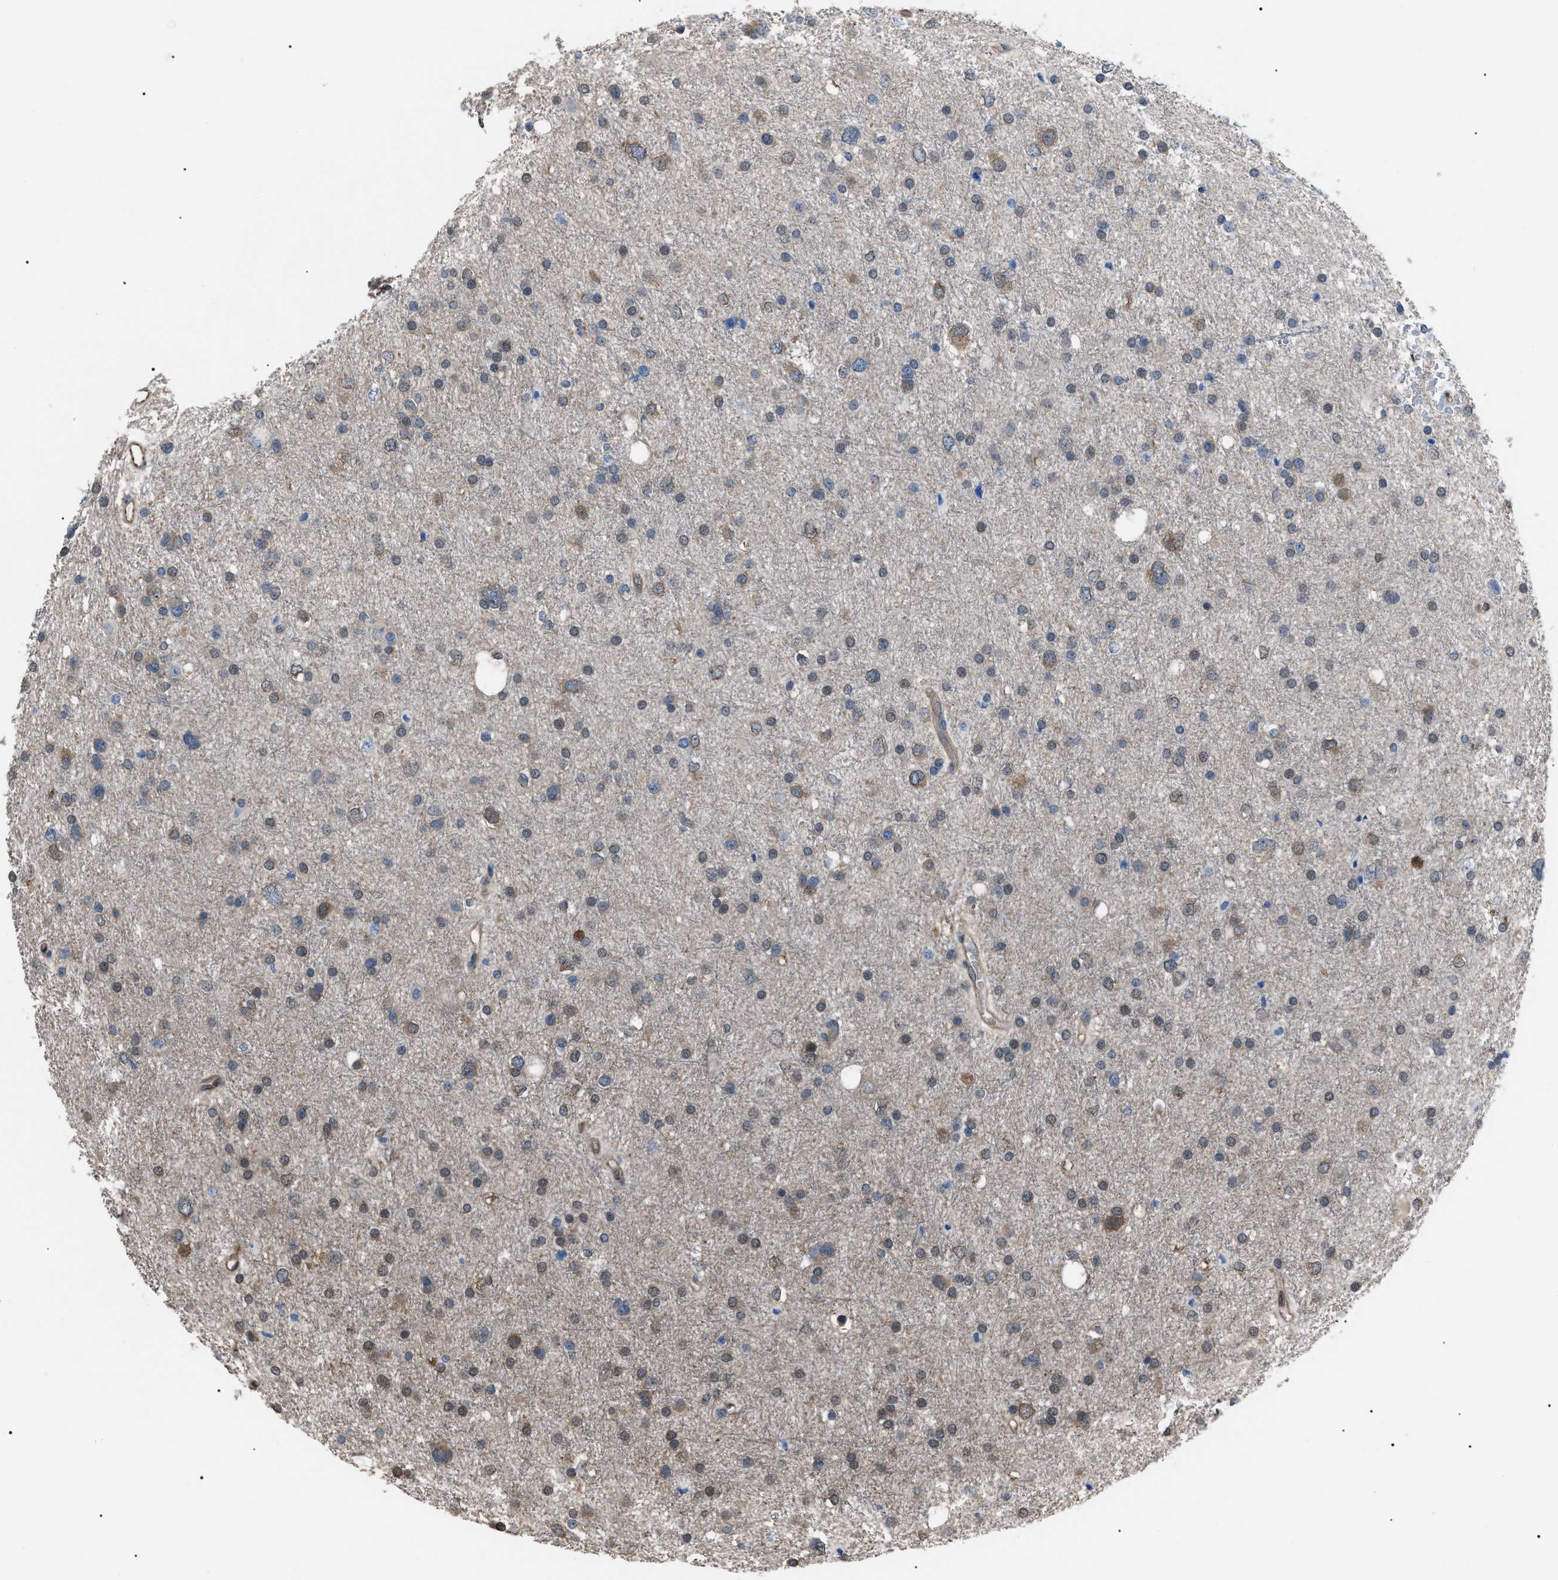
{"staining": {"intensity": "weak", "quantity": "25%-75%", "location": "cytoplasmic/membranous"}, "tissue": "glioma", "cell_type": "Tumor cells", "image_type": "cancer", "snomed": [{"axis": "morphology", "description": "Glioma, malignant, Low grade"}, {"axis": "topography", "description": "Brain"}], "caption": "Low-grade glioma (malignant) stained for a protein (brown) demonstrates weak cytoplasmic/membranous positive staining in approximately 25%-75% of tumor cells.", "gene": "PDCD5", "patient": {"sex": "female", "age": 37}}